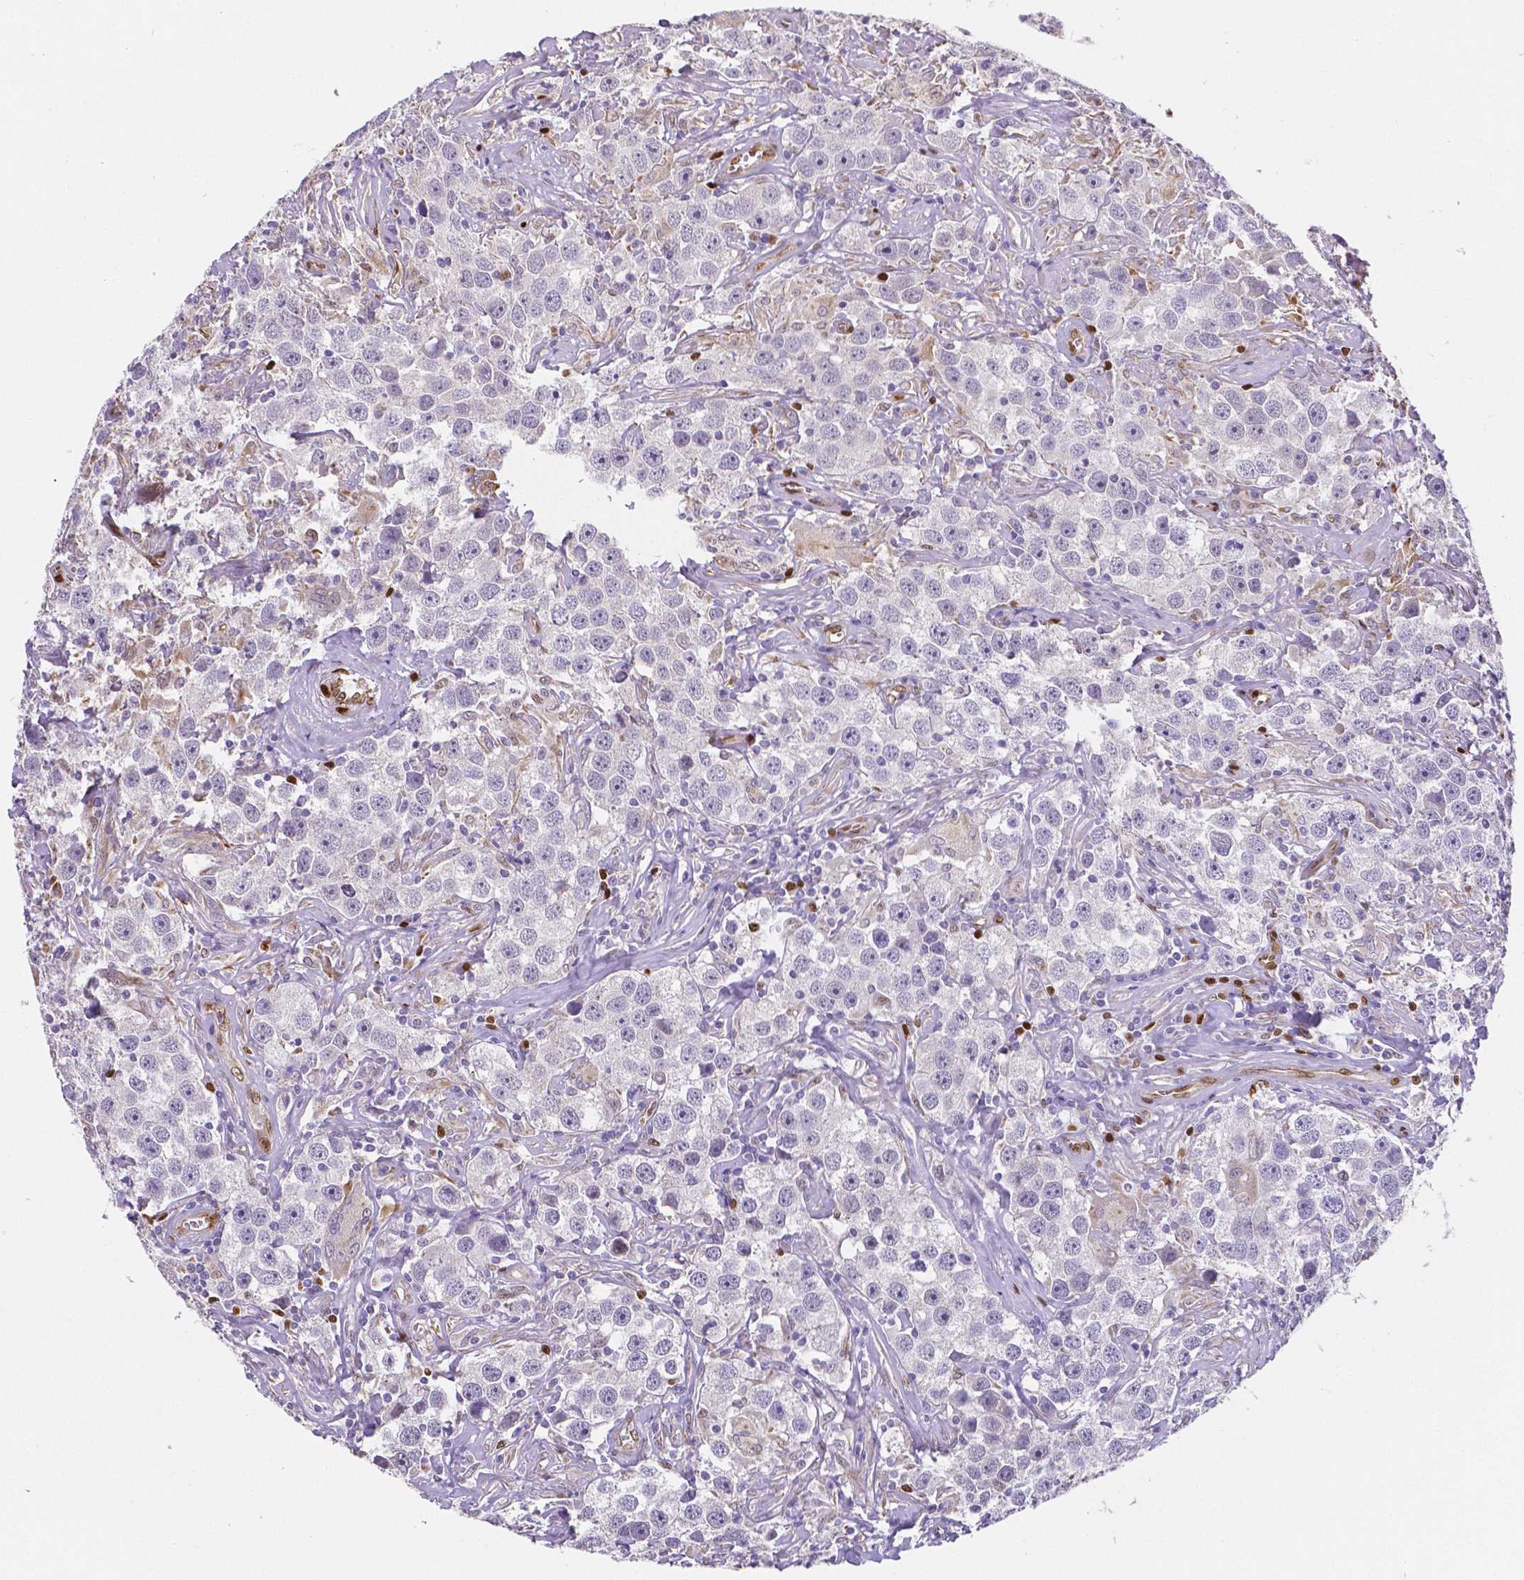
{"staining": {"intensity": "negative", "quantity": "none", "location": "none"}, "tissue": "testis cancer", "cell_type": "Tumor cells", "image_type": "cancer", "snomed": [{"axis": "morphology", "description": "Seminoma, NOS"}, {"axis": "topography", "description": "Testis"}], "caption": "The immunohistochemistry (IHC) histopathology image has no significant positivity in tumor cells of seminoma (testis) tissue.", "gene": "MEF2C", "patient": {"sex": "male", "age": 49}}